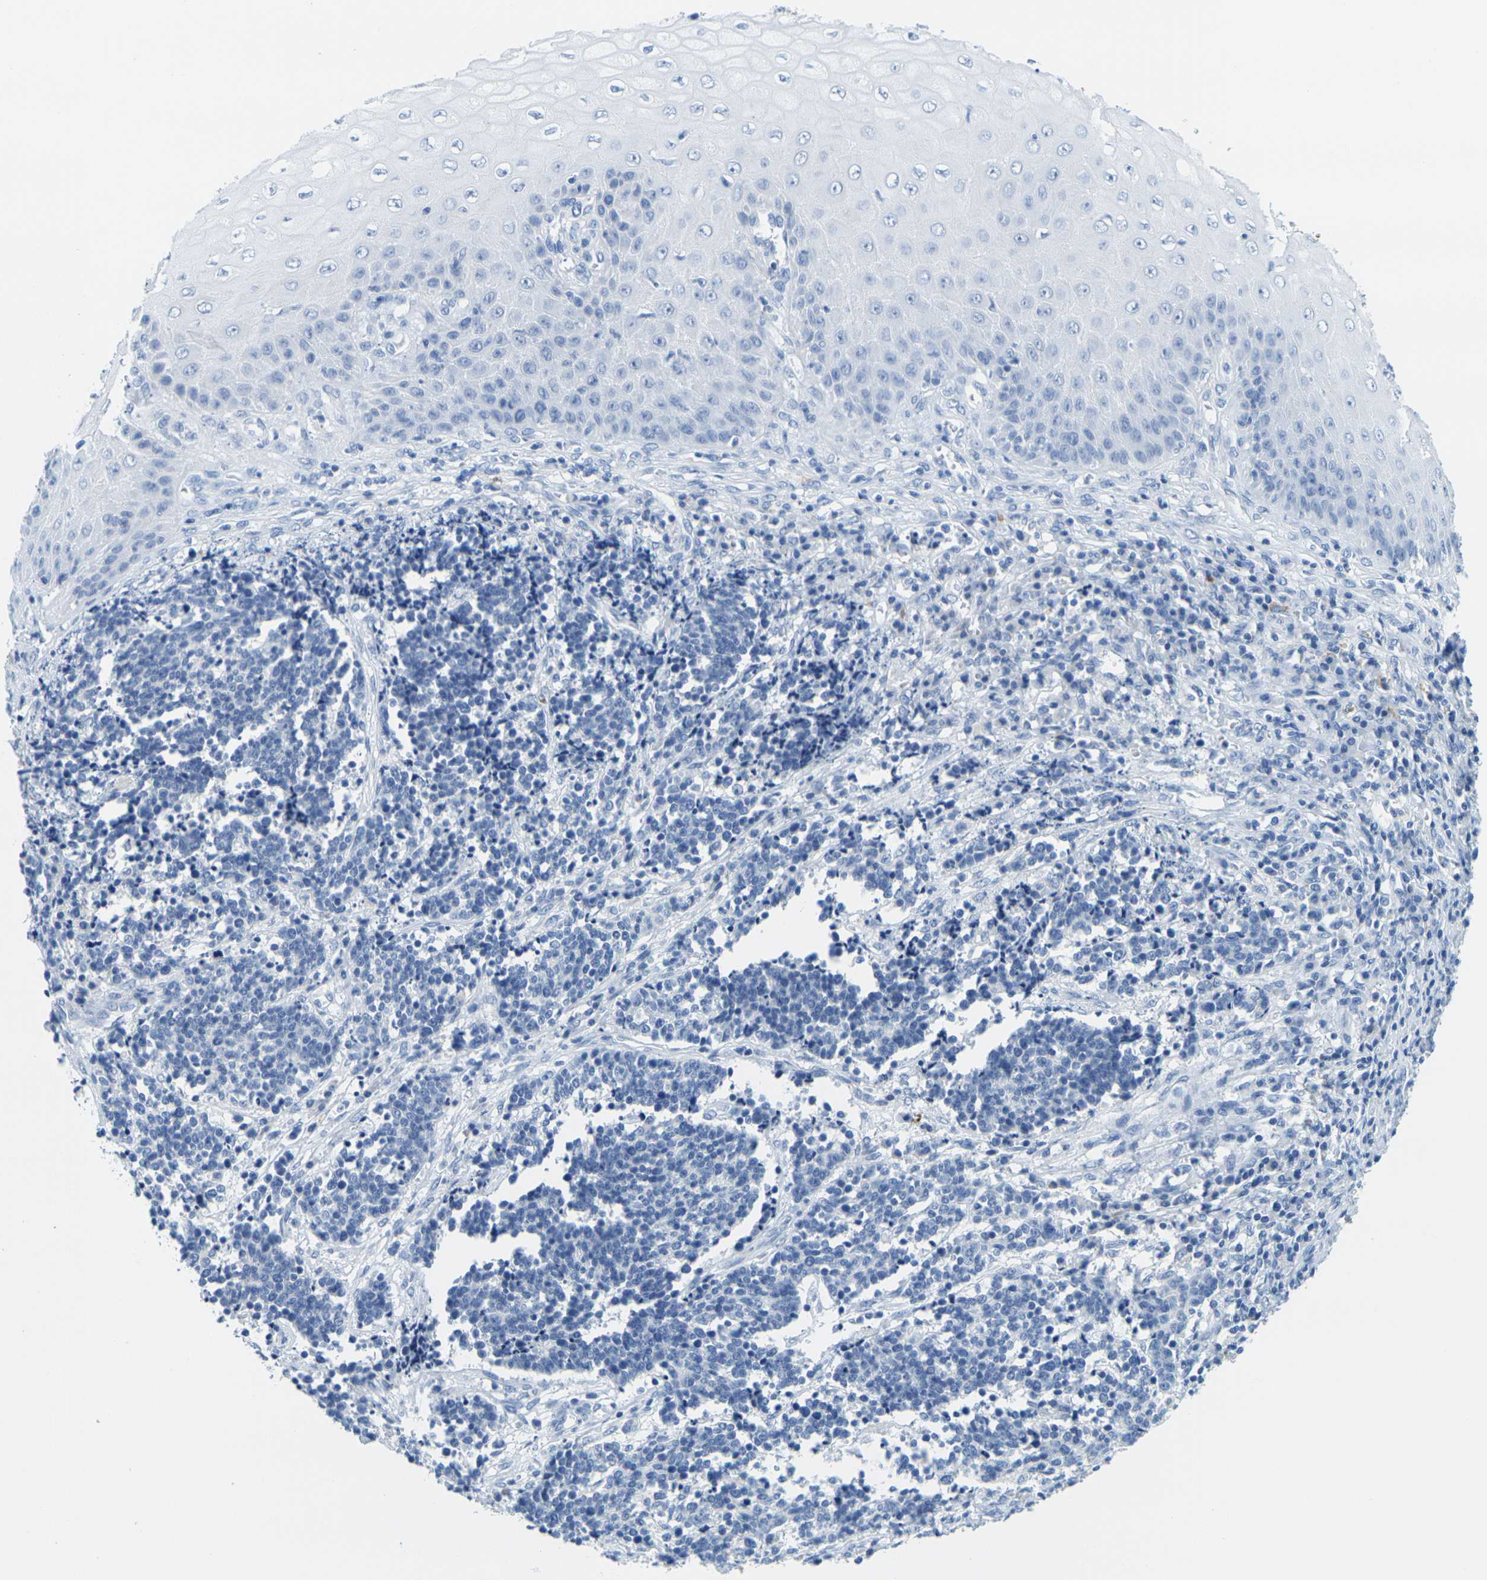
{"staining": {"intensity": "negative", "quantity": "none", "location": "none"}, "tissue": "cervical cancer", "cell_type": "Tumor cells", "image_type": "cancer", "snomed": [{"axis": "morphology", "description": "Squamous cell carcinoma, NOS"}, {"axis": "topography", "description": "Cervix"}], "caption": "Image shows no protein expression in tumor cells of cervical squamous cell carcinoma tissue.", "gene": "FAM3D", "patient": {"sex": "female", "age": 35}}